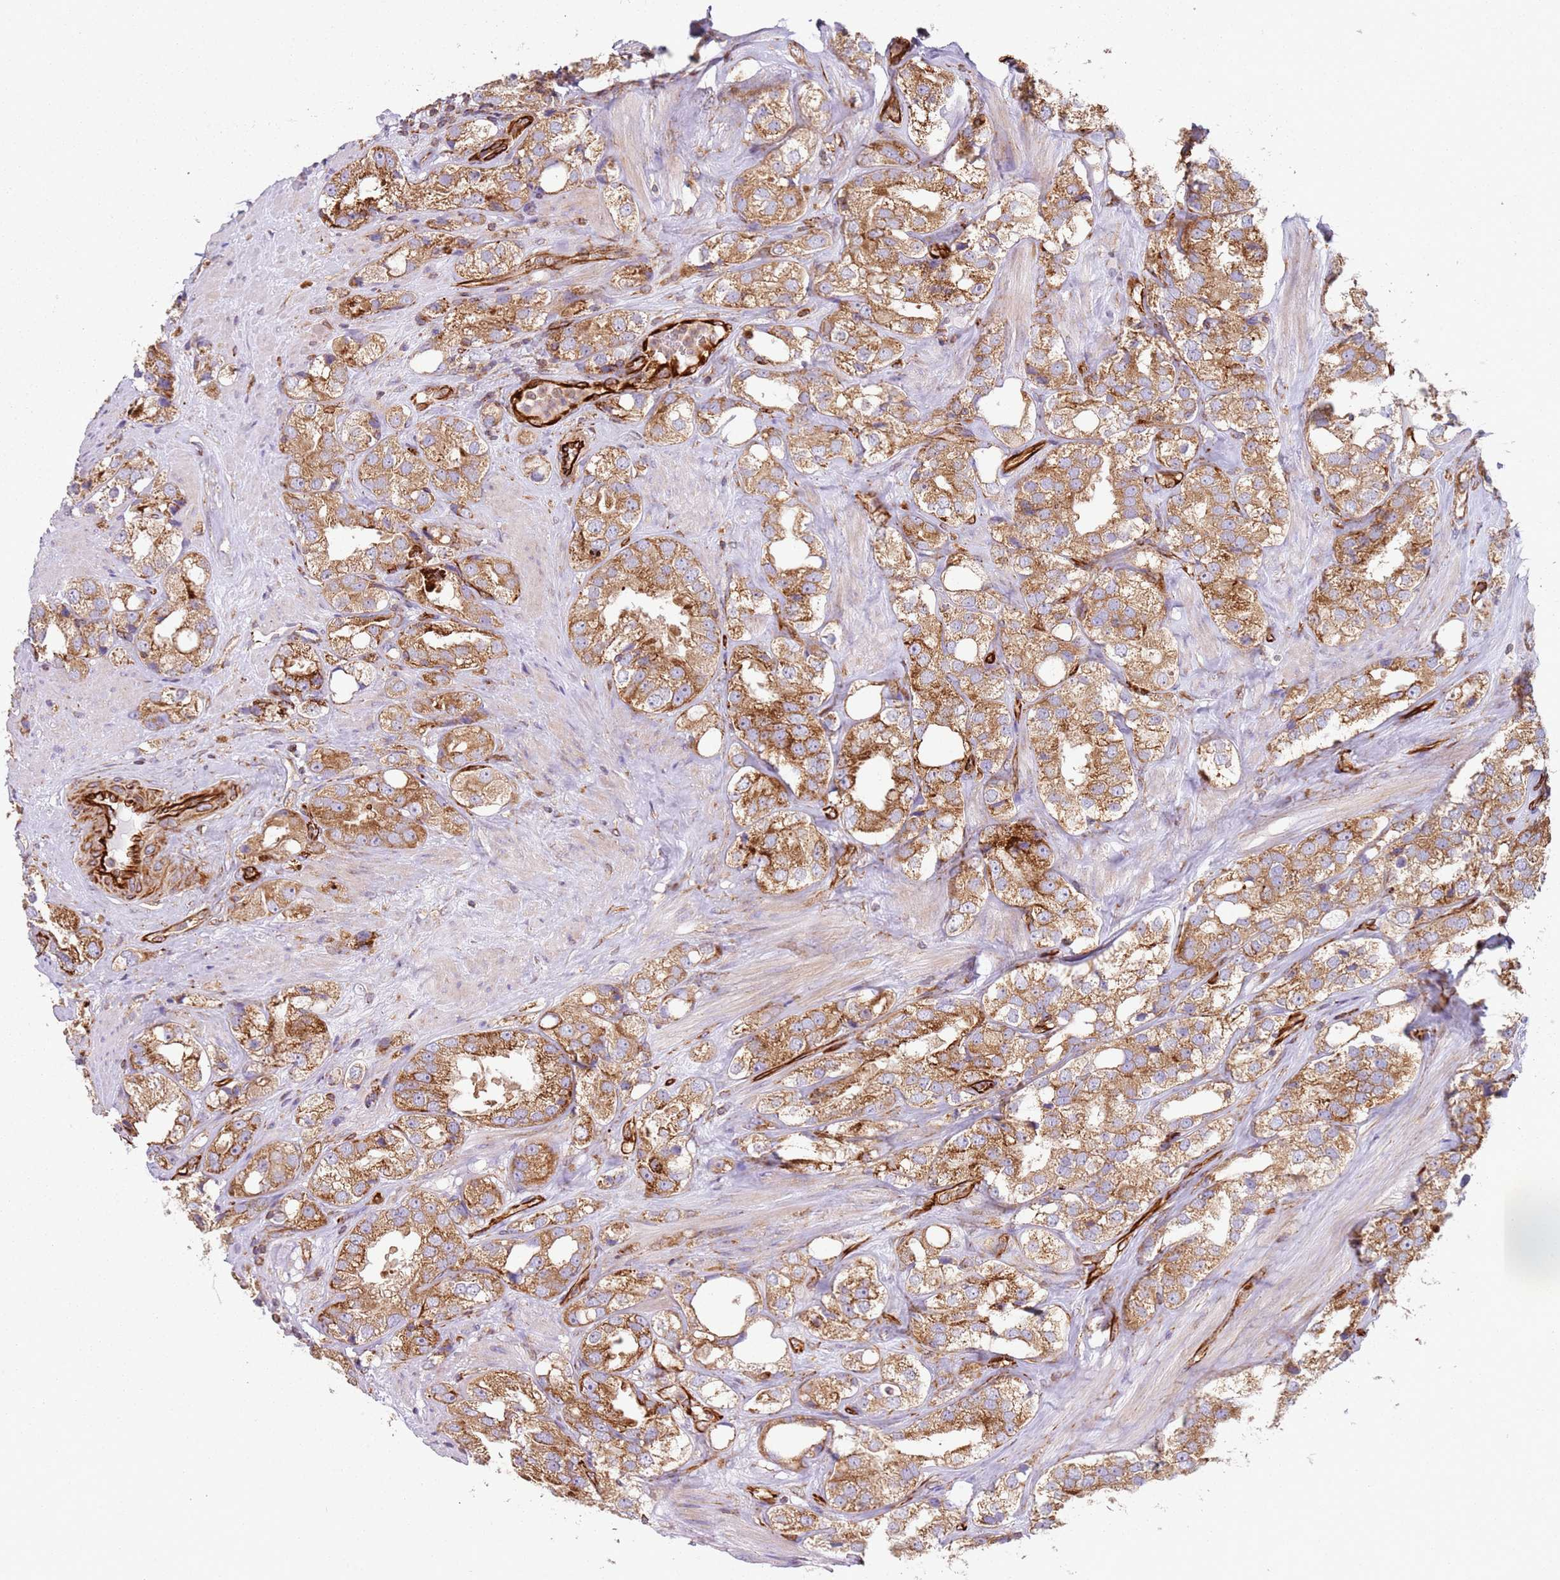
{"staining": {"intensity": "moderate", "quantity": ">75%", "location": "cytoplasmic/membranous"}, "tissue": "prostate cancer", "cell_type": "Tumor cells", "image_type": "cancer", "snomed": [{"axis": "morphology", "description": "Adenocarcinoma, NOS"}, {"axis": "topography", "description": "Prostate"}], "caption": "A brown stain labels moderate cytoplasmic/membranous expression of a protein in human prostate cancer (adenocarcinoma) tumor cells.", "gene": "SNAPIN", "patient": {"sex": "male", "age": 79}}